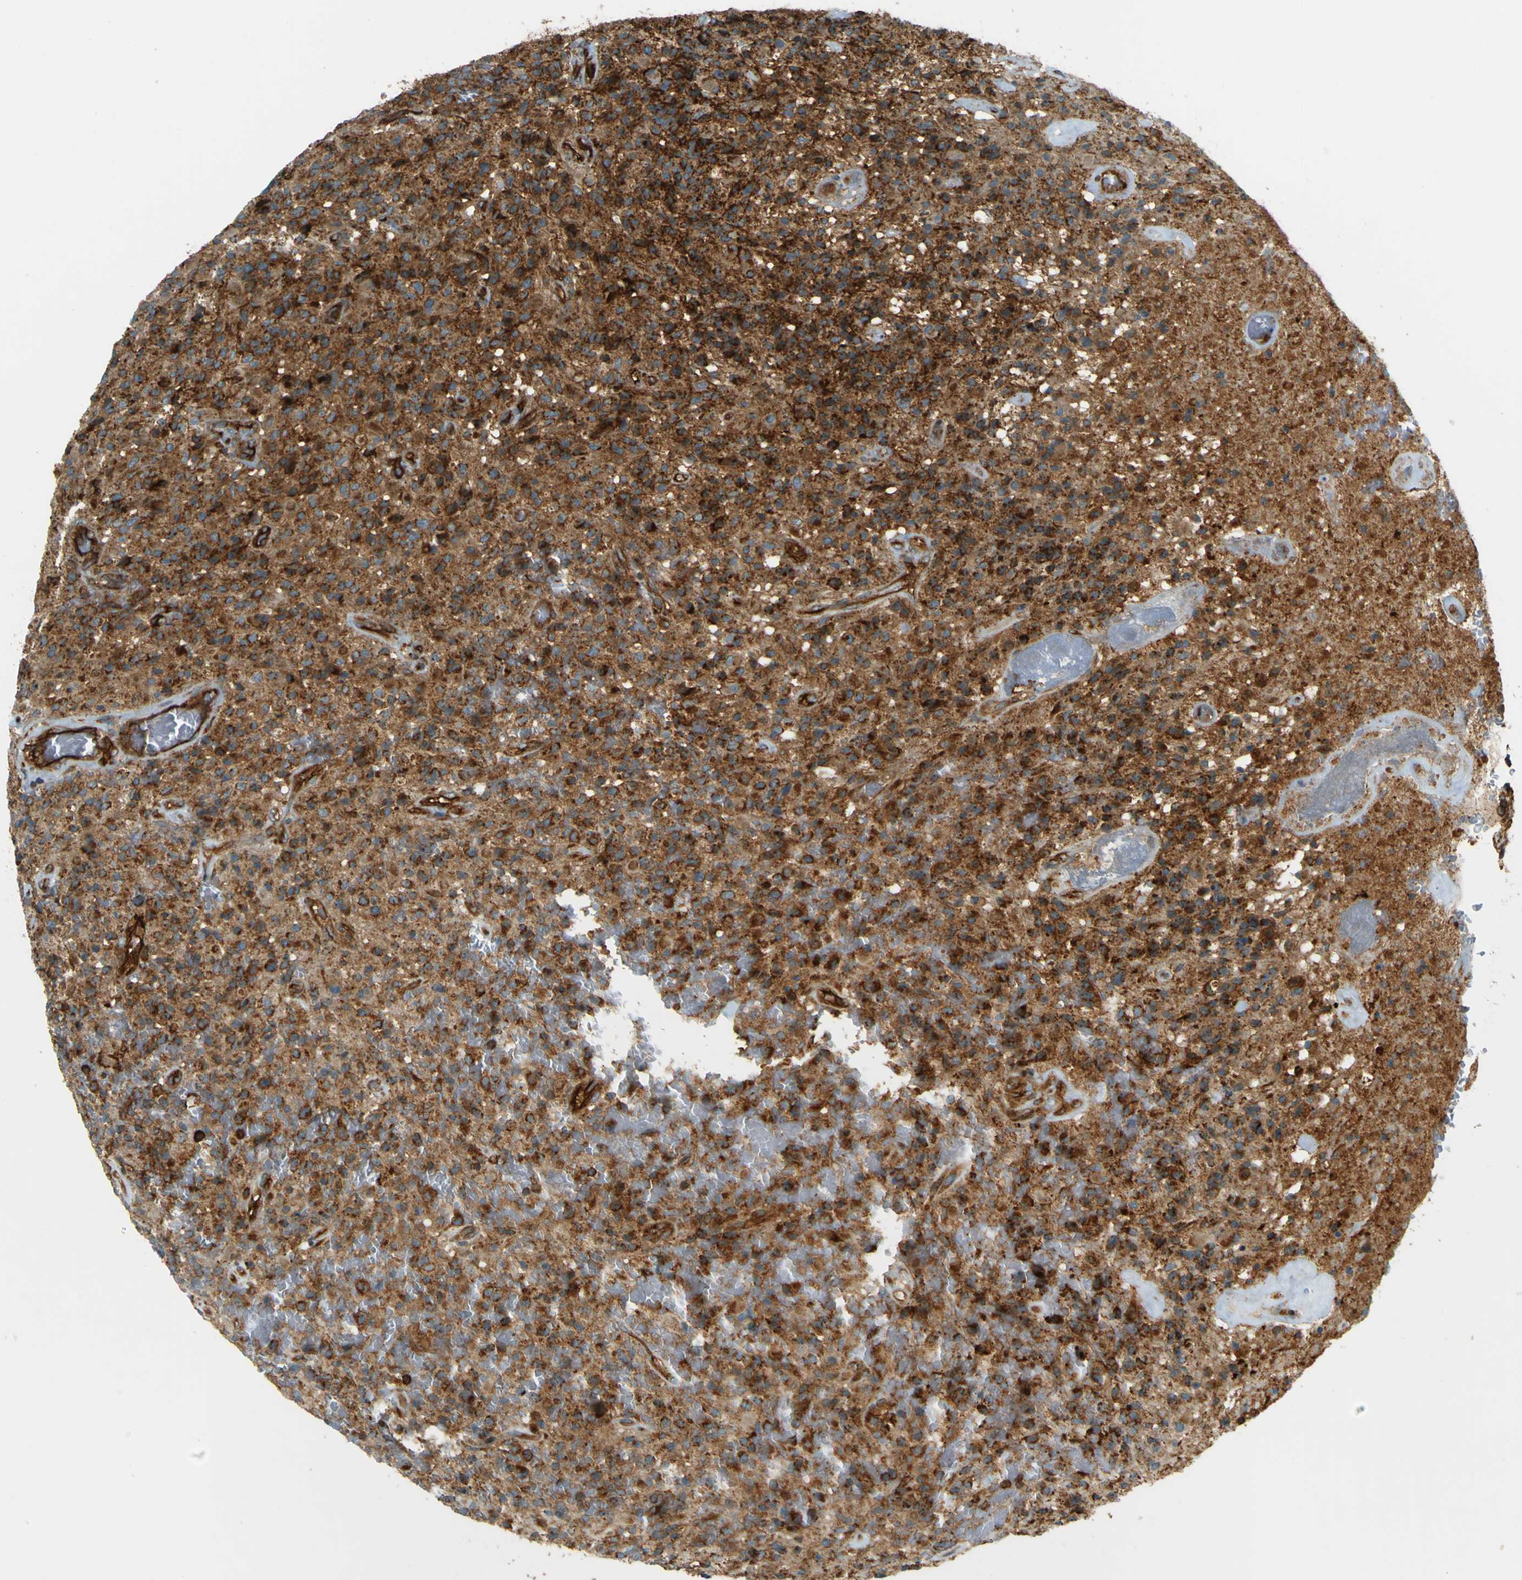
{"staining": {"intensity": "strong", "quantity": ">75%", "location": "cytoplasmic/membranous"}, "tissue": "glioma", "cell_type": "Tumor cells", "image_type": "cancer", "snomed": [{"axis": "morphology", "description": "Glioma, malignant, High grade"}, {"axis": "topography", "description": "Brain"}], "caption": "A photomicrograph of malignant glioma (high-grade) stained for a protein shows strong cytoplasmic/membranous brown staining in tumor cells.", "gene": "DNAJC5", "patient": {"sex": "male", "age": 71}}